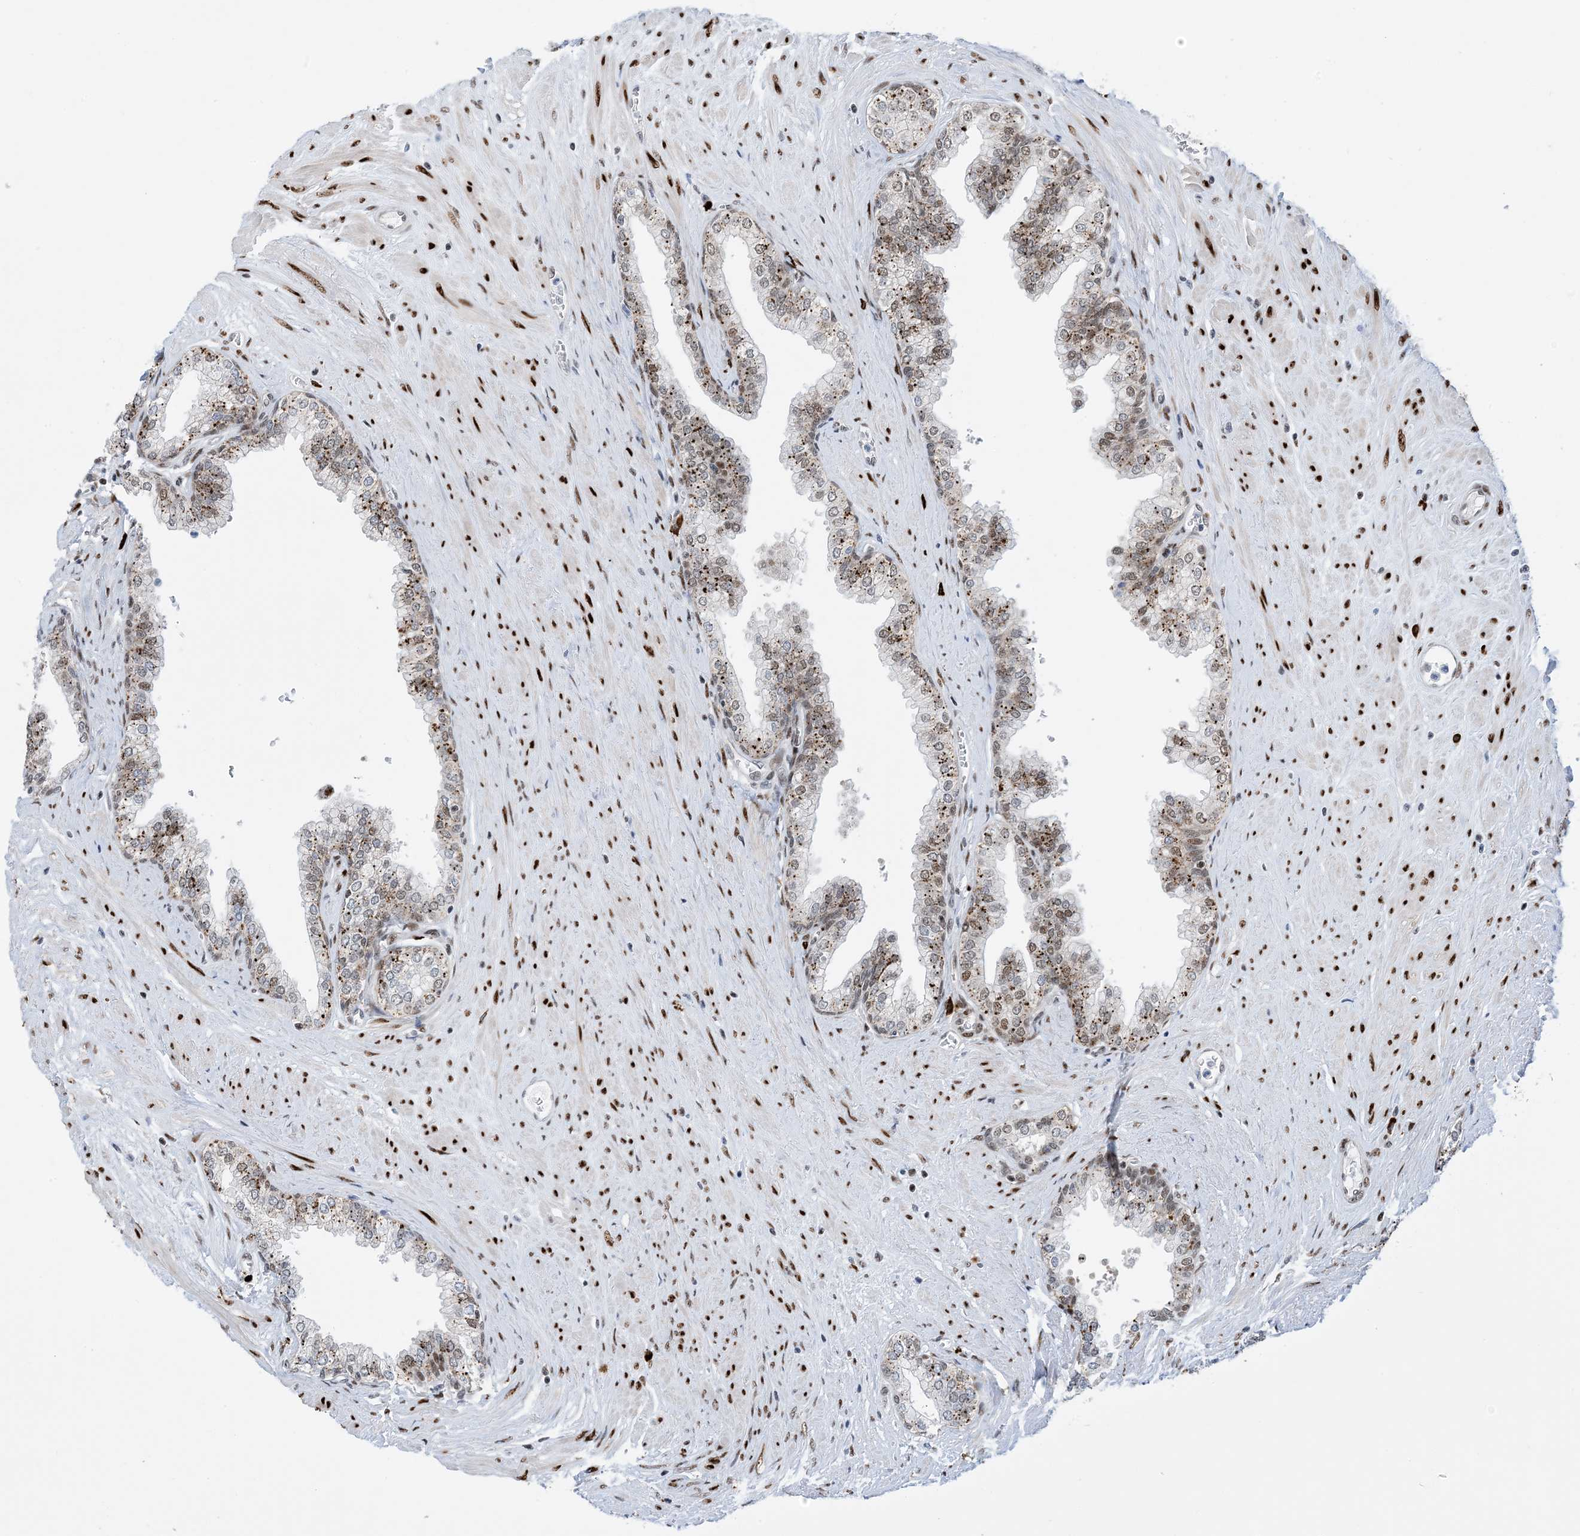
{"staining": {"intensity": "moderate", "quantity": "25%-75%", "location": "nuclear"}, "tissue": "prostate", "cell_type": "Glandular cells", "image_type": "normal", "snomed": [{"axis": "morphology", "description": "Normal tissue, NOS"}, {"axis": "morphology", "description": "Urothelial carcinoma, Low grade"}, {"axis": "topography", "description": "Urinary bladder"}, {"axis": "topography", "description": "Prostate"}], "caption": "A medium amount of moderate nuclear positivity is seen in approximately 25%-75% of glandular cells in benign prostate.", "gene": "TSPYL1", "patient": {"sex": "male", "age": 60}}